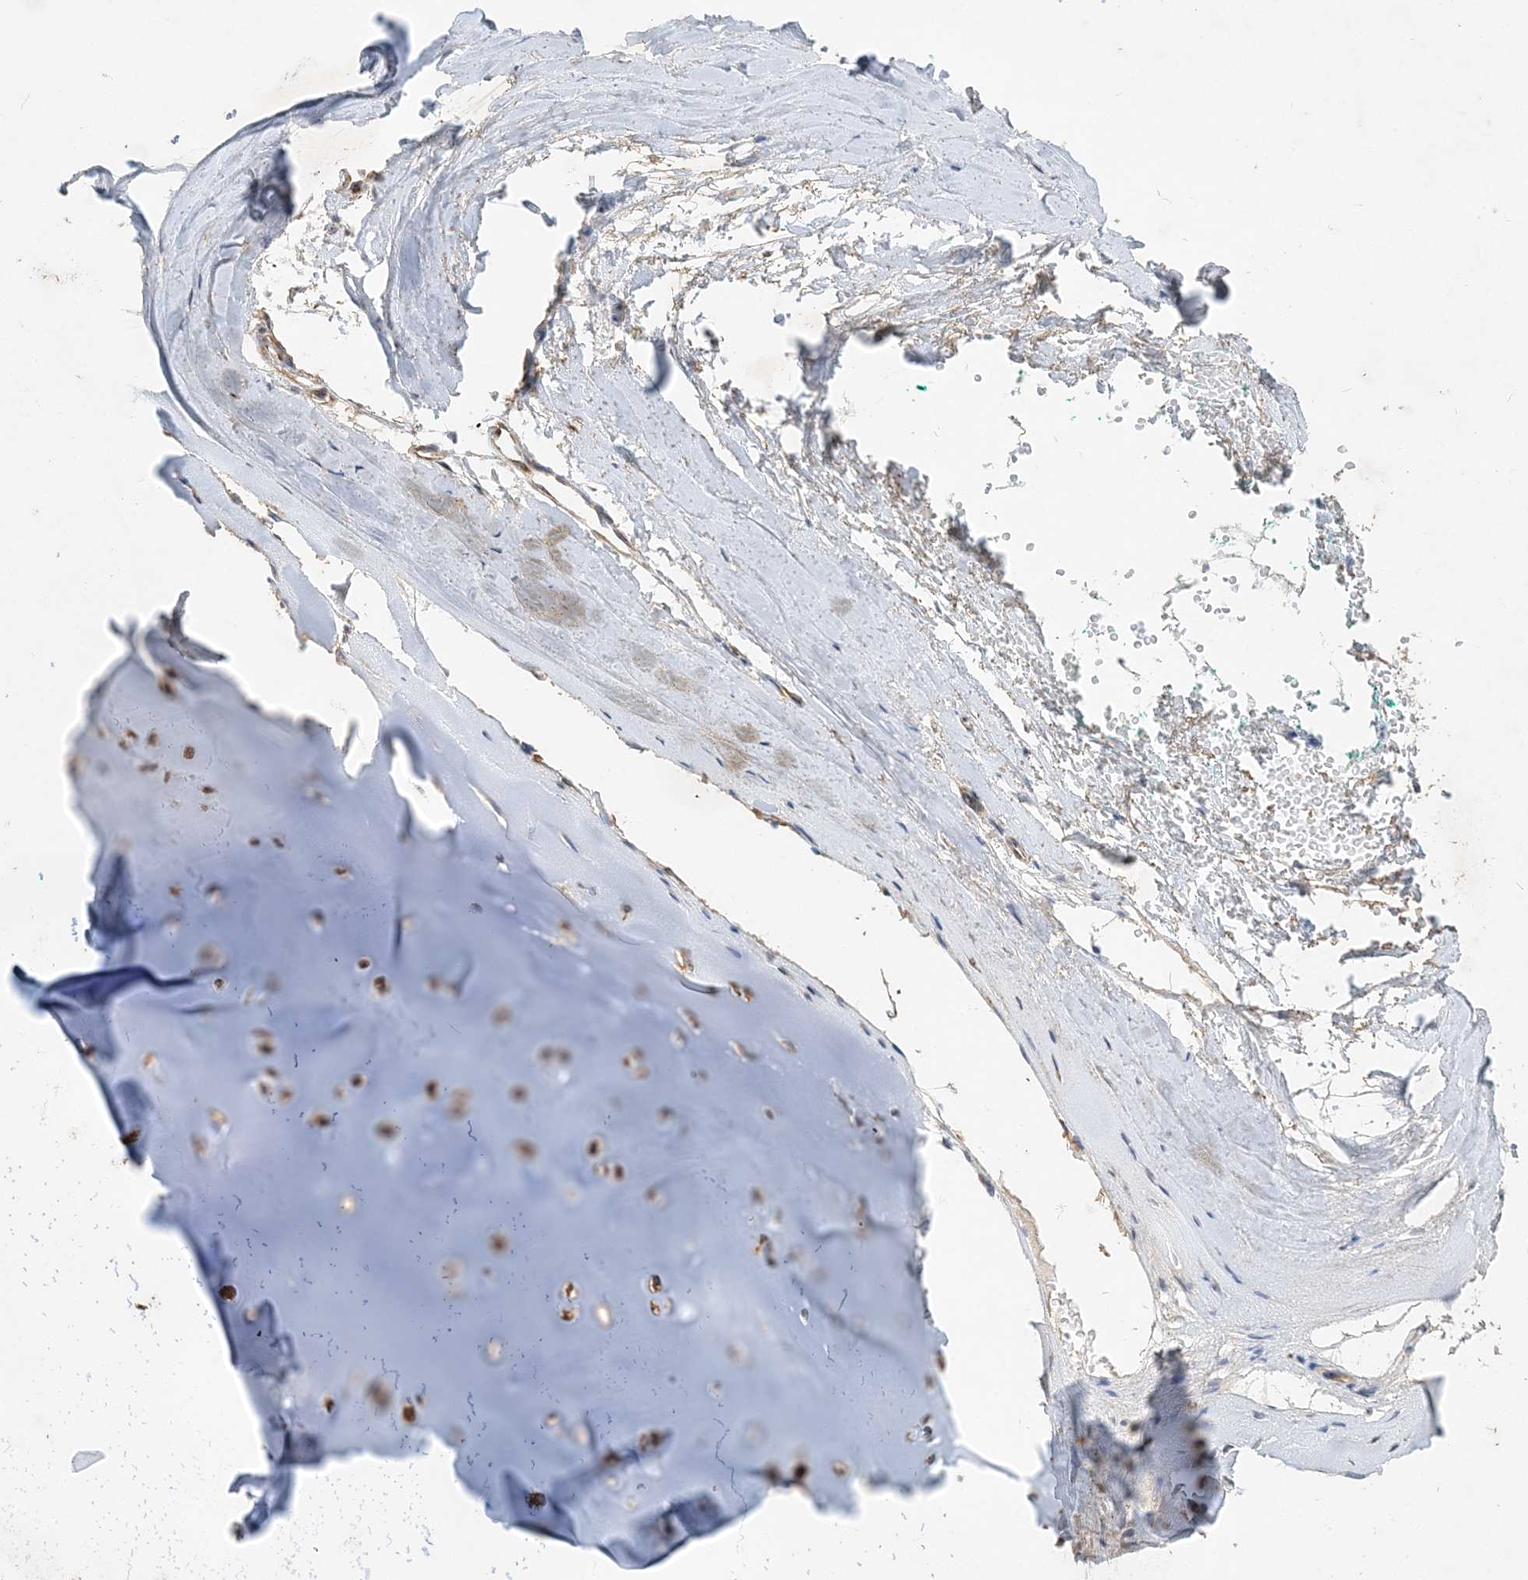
{"staining": {"intensity": "negative", "quantity": "none", "location": "none"}, "tissue": "adipose tissue", "cell_type": "Adipocytes", "image_type": "normal", "snomed": [{"axis": "morphology", "description": "Normal tissue, NOS"}, {"axis": "morphology", "description": "Basal cell carcinoma"}, {"axis": "topography", "description": "Cartilage tissue"}, {"axis": "topography", "description": "Nasopharynx"}, {"axis": "topography", "description": "Oral tissue"}], "caption": "The image displays no significant positivity in adipocytes of adipose tissue. (Stains: DAB (3,3'-diaminobenzidine) IHC with hematoxylin counter stain, Microscopy: brightfield microscopy at high magnification).", "gene": "FEZ2", "patient": {"sex": "female", "age": 77}}